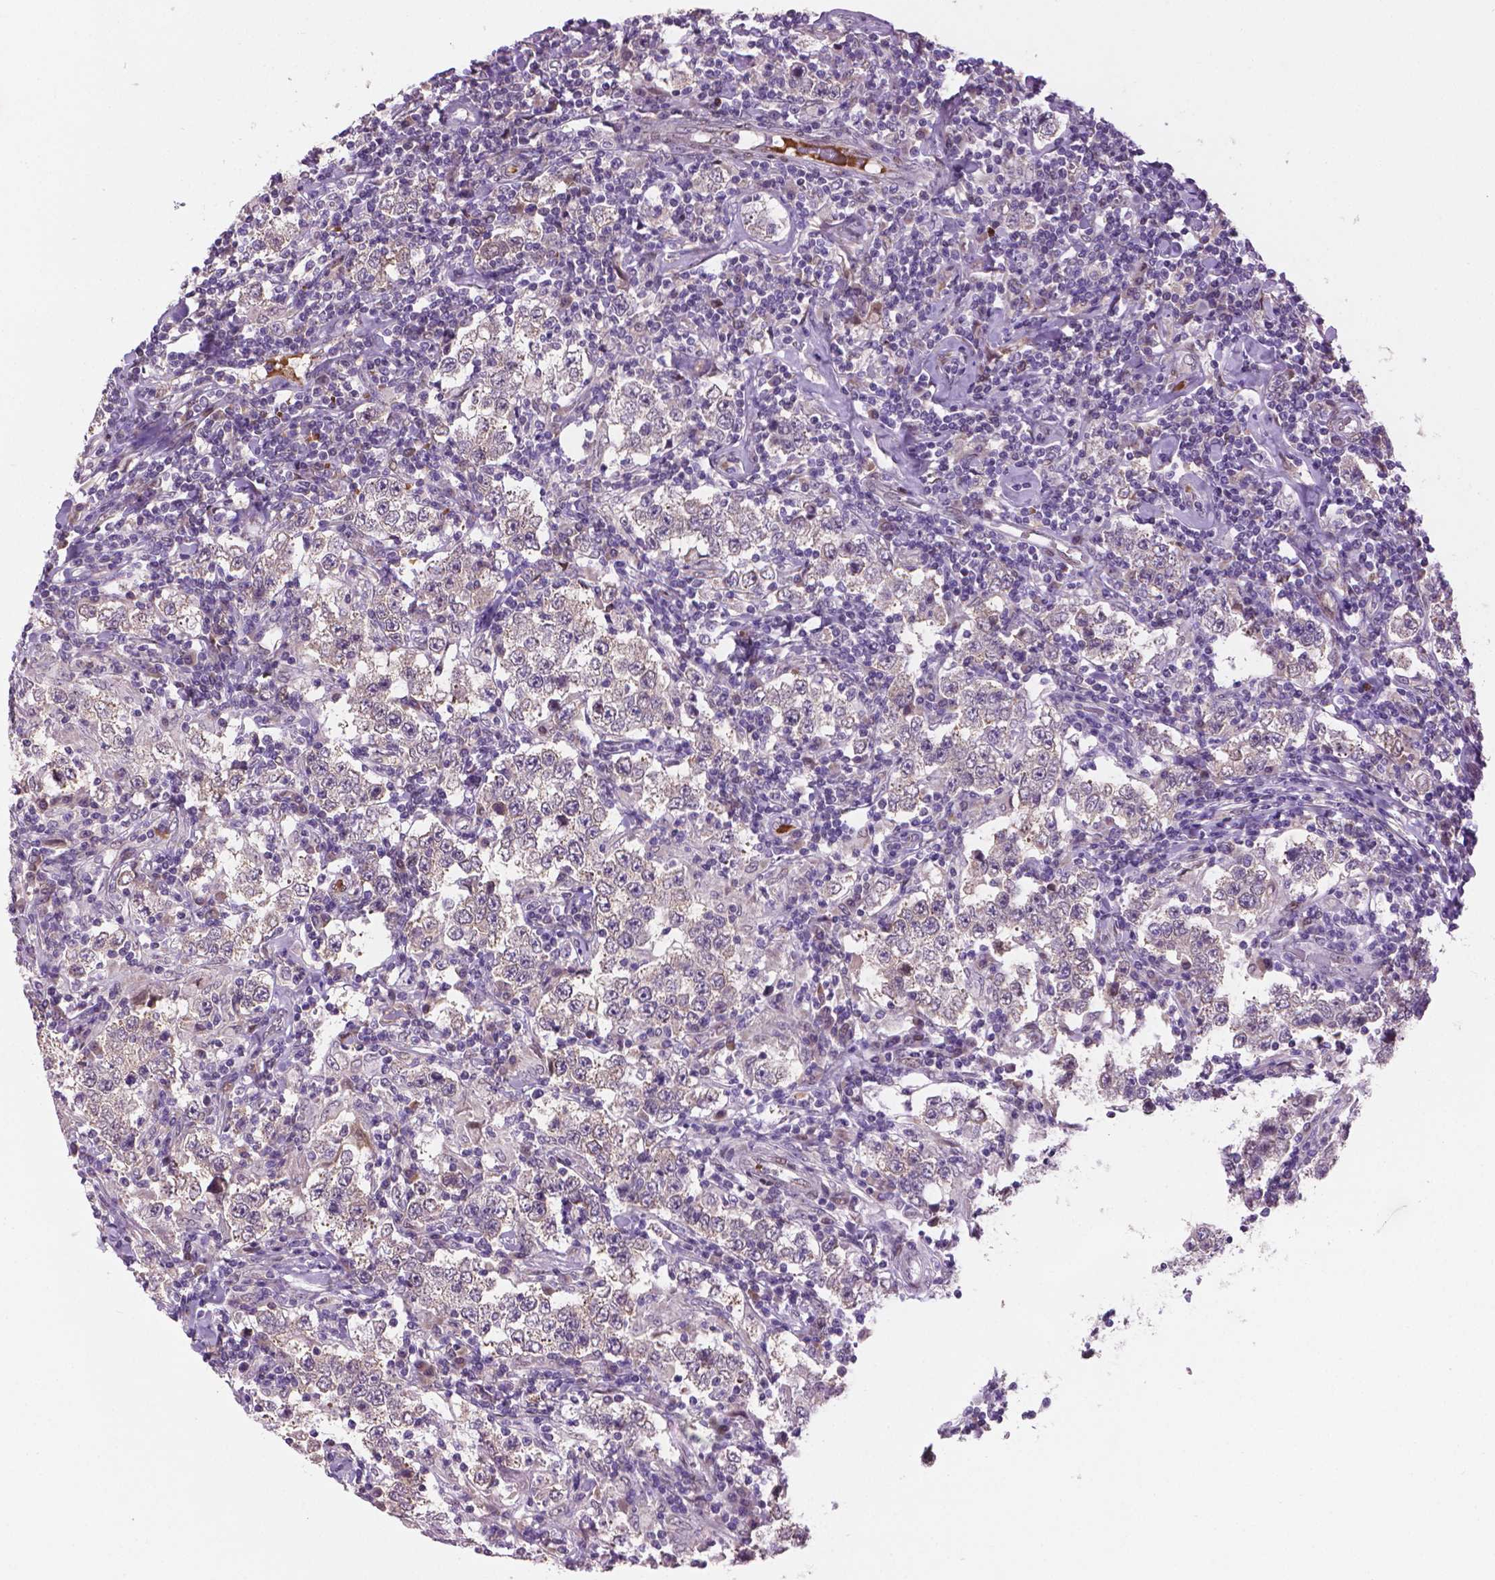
{"staining": {"intensity": "negative", "quantity": "none", "location": "none"}, "tissue": "testis cancer", "cell_type": "Tumor cells", "image_type": "cancer", "snomed": [{"axis": "morphology", "description": "Seminoma, NOS"}, {"axis": "morphology", "description": "Carcinoma, Embryonal, NOS"}, {"axis": "topography", "description": "Testis"}], "caption": "Immunohistochemistry (IHC) histopathology image of neoplastic tissue: human embryonal carcinoma (testis) stained with DAB (3,3'-diaminobenzidine) exhibits no significant protein positivity in tumor cells.", "gene": "IRF6", "patient": {"sex": "male", "age": 41}}